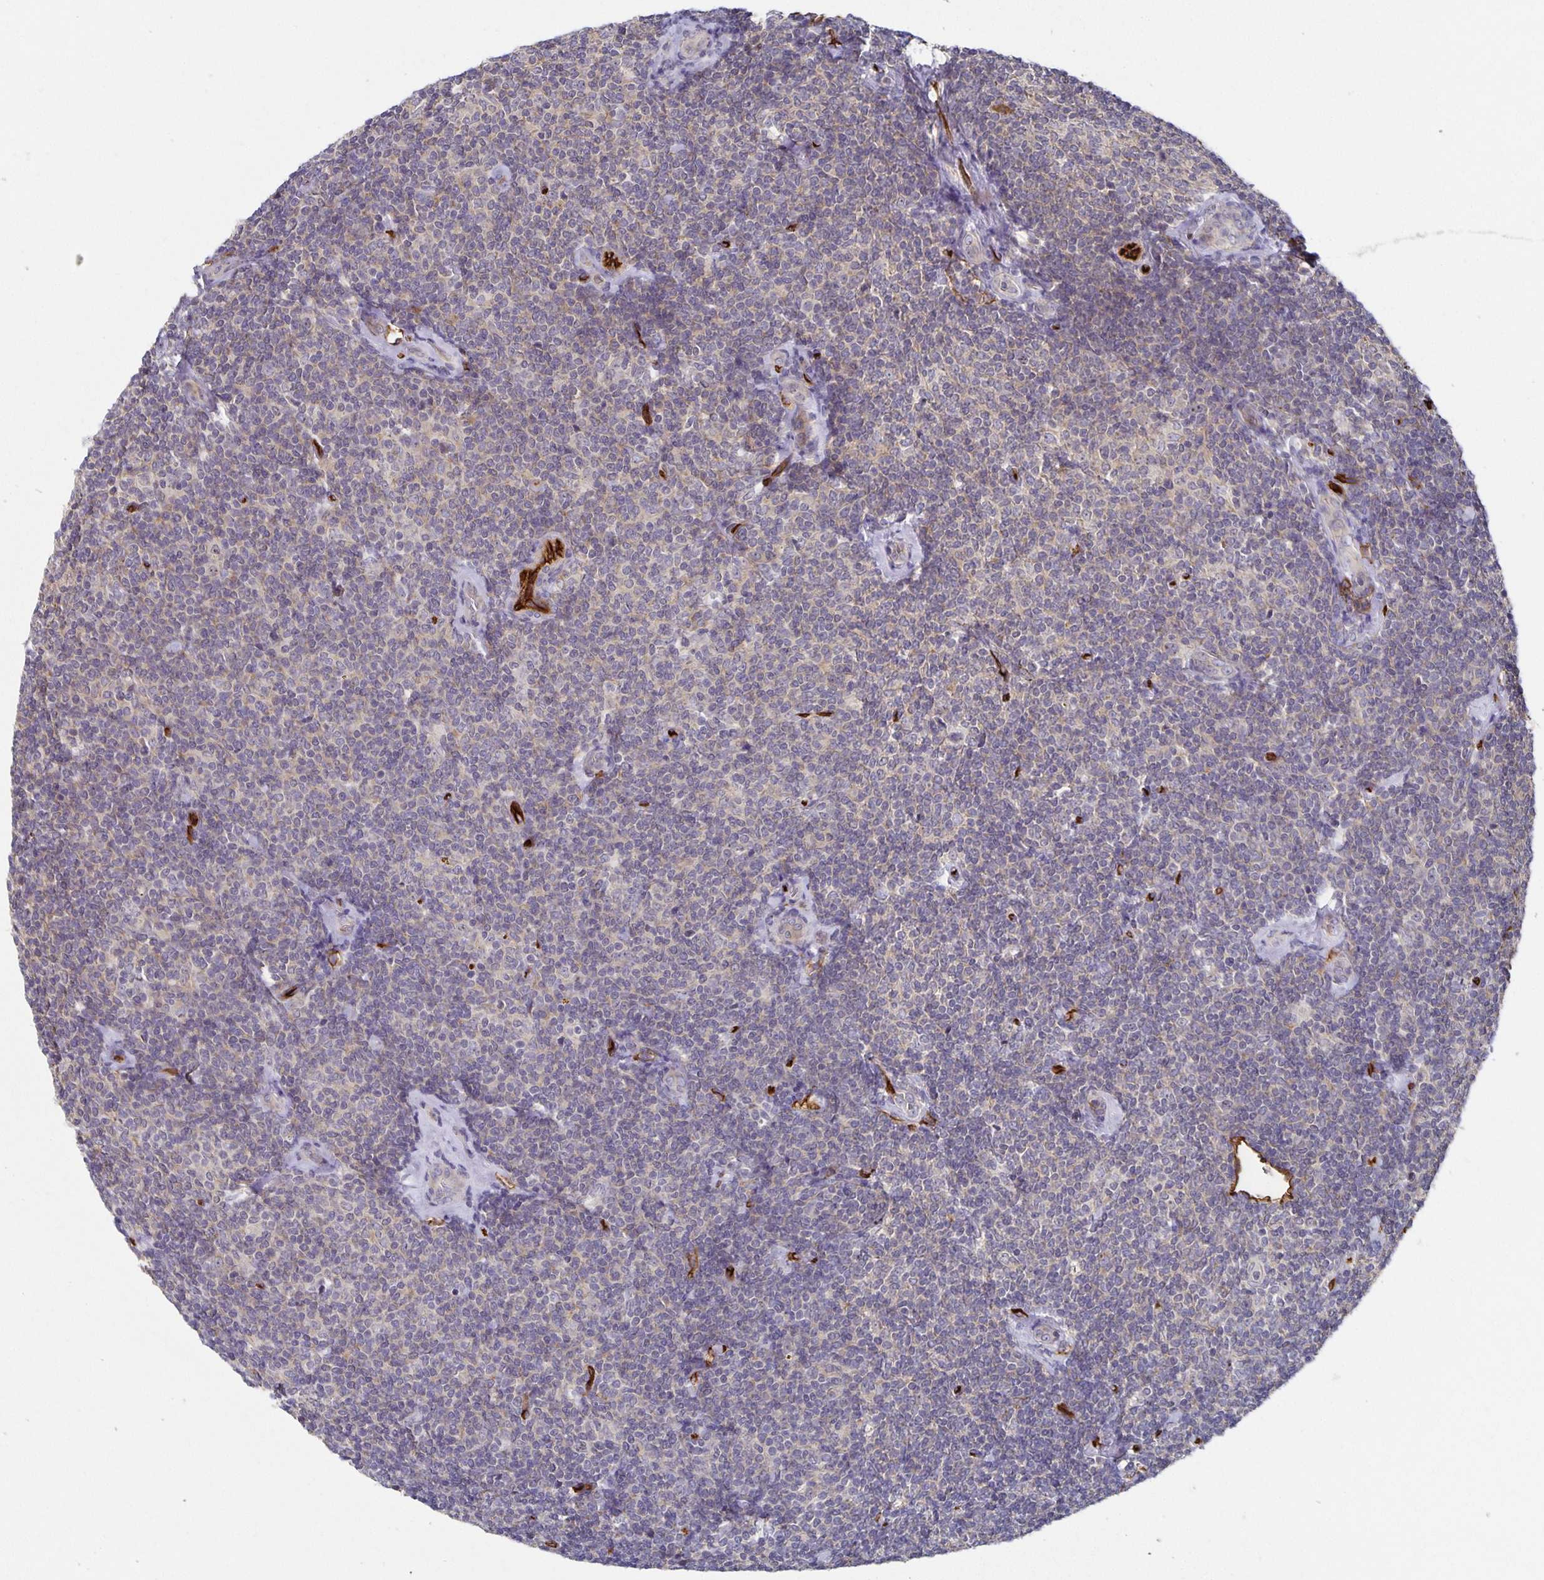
{"staining": {"intensity": "negative", "quantity": "none", "location": "none"}, "tissue": "lymphoma", "cell_type": "Tumor cells", "image_type": "cancer", "snomed": [{"axis": "morphology", "description": "Malignant lymphoma, non-Hodgkin's type, Low grade"}, {"axis": "topography", "description": "Lymph node"}], "caption": "The image exhibits no significant staining in tumor cells of lymphoma. The staining was performed using DAB to visualize the protein expression in brown, while the nuclei were stained in blue with hematoxylin (Magnification: 20x).", "gene": "PODXL", "patient": {"sex": "female", "age": 56}}